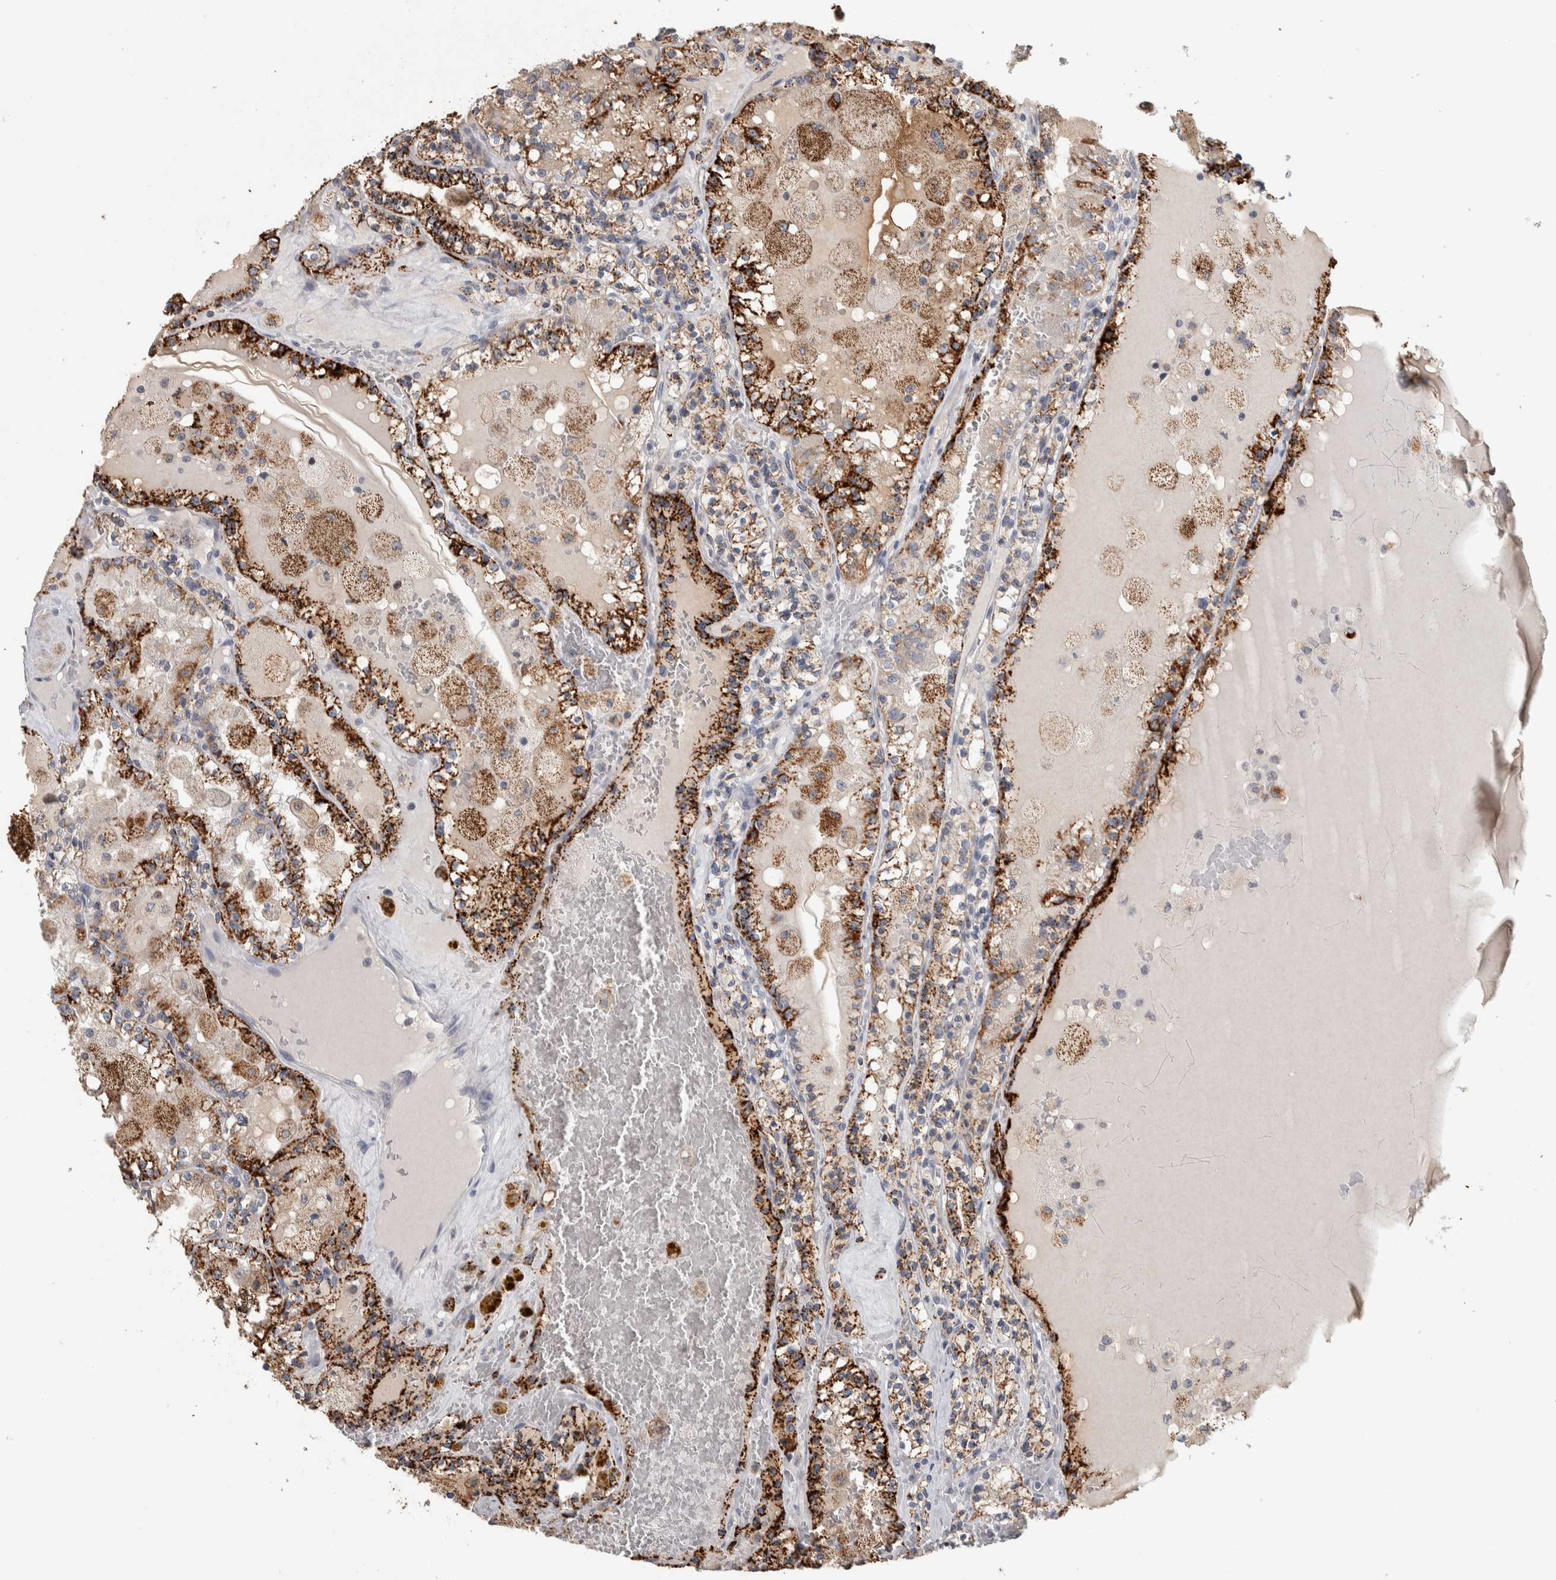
{"staining": {"intensity": "strong", "quantity": ">75%", "location": "cytoplasmic/membranous"}, "tissue": "renal cancer", "cell_type": "Tumor cells", "image_type": "cancer", "snomed": [{"axis": "morphology", "description": "Adenocarcinoma, NOS"}, {"axis": "topography", "description": "Kidney"}], "caption": "IHC histopathology image of renal adenocarcinoma stained for a protein (brown), which shows high levels of strong cytoplasmic/membranous expression in approximately >75% of tumor cells.", "gene": "FAM78A", "patient": {"sex": "female", "age": 56}}